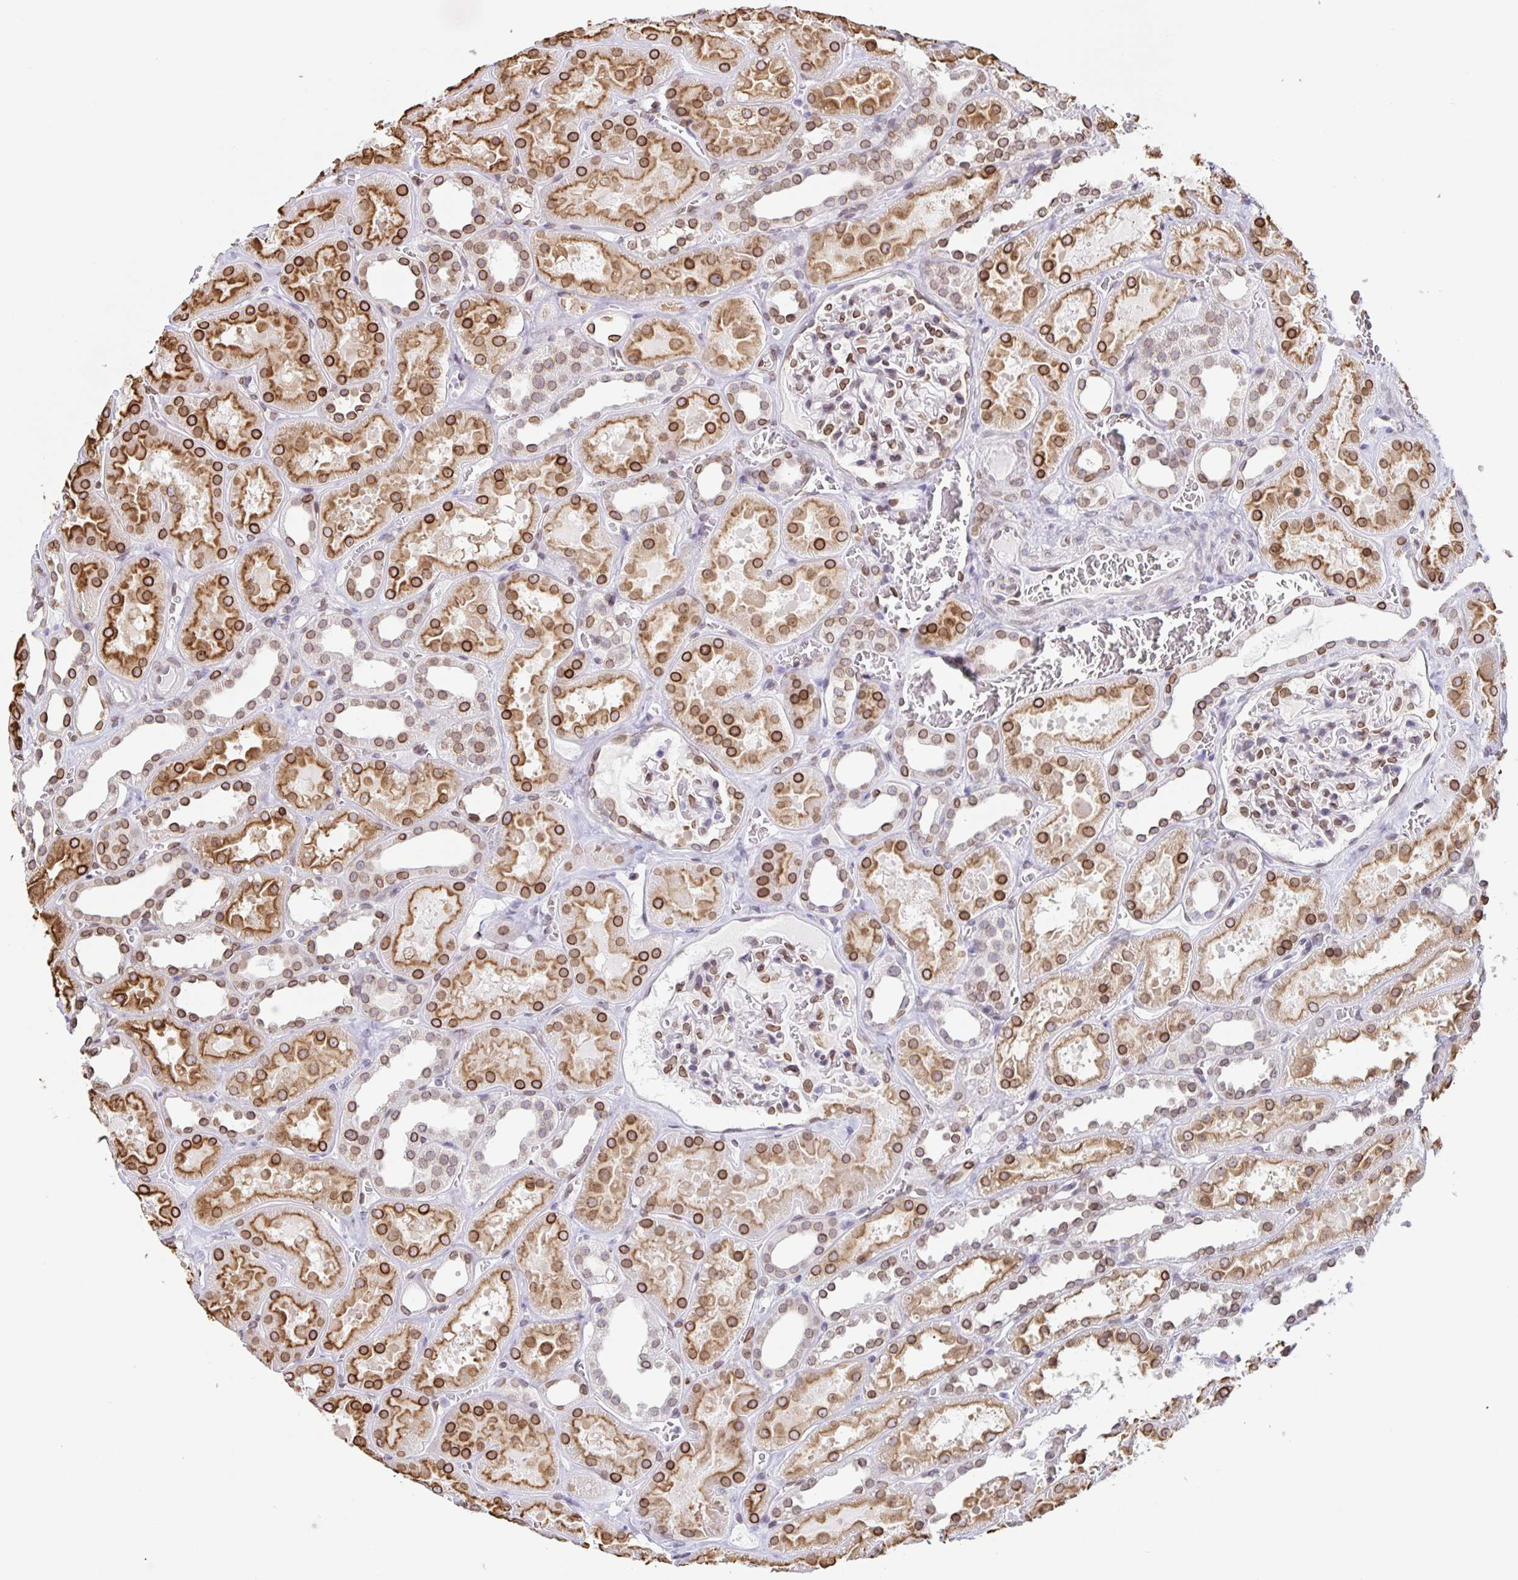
{"staining": {"intensity": "moderate", "quantity": "25%-75%", "location": "cytoplasmic/membranous,nuclear"}, "tissue": "kidney", "cell_type": "Cells in glomeruli", "image_type": "normal", "snomed": [{"axis": "morphology", "description": "Normal tissue, NOS"}, {"axis": "topography", "description": "Kidney"}], "caption": "Normal kidney was stained to show a protein in brown. There is medium levels of moderate cytoplasmic/membranous,nuclear staining in about 25%-75% of cells in glomeruli. The staining was performed using DAB (3,3'-diaminobenzidine), with brown indicating positive protein expression. Nuclei are stained blue with hematoxylin.", "gene": "SYNE2", "patient": {"sex": "female", "age": 41}}